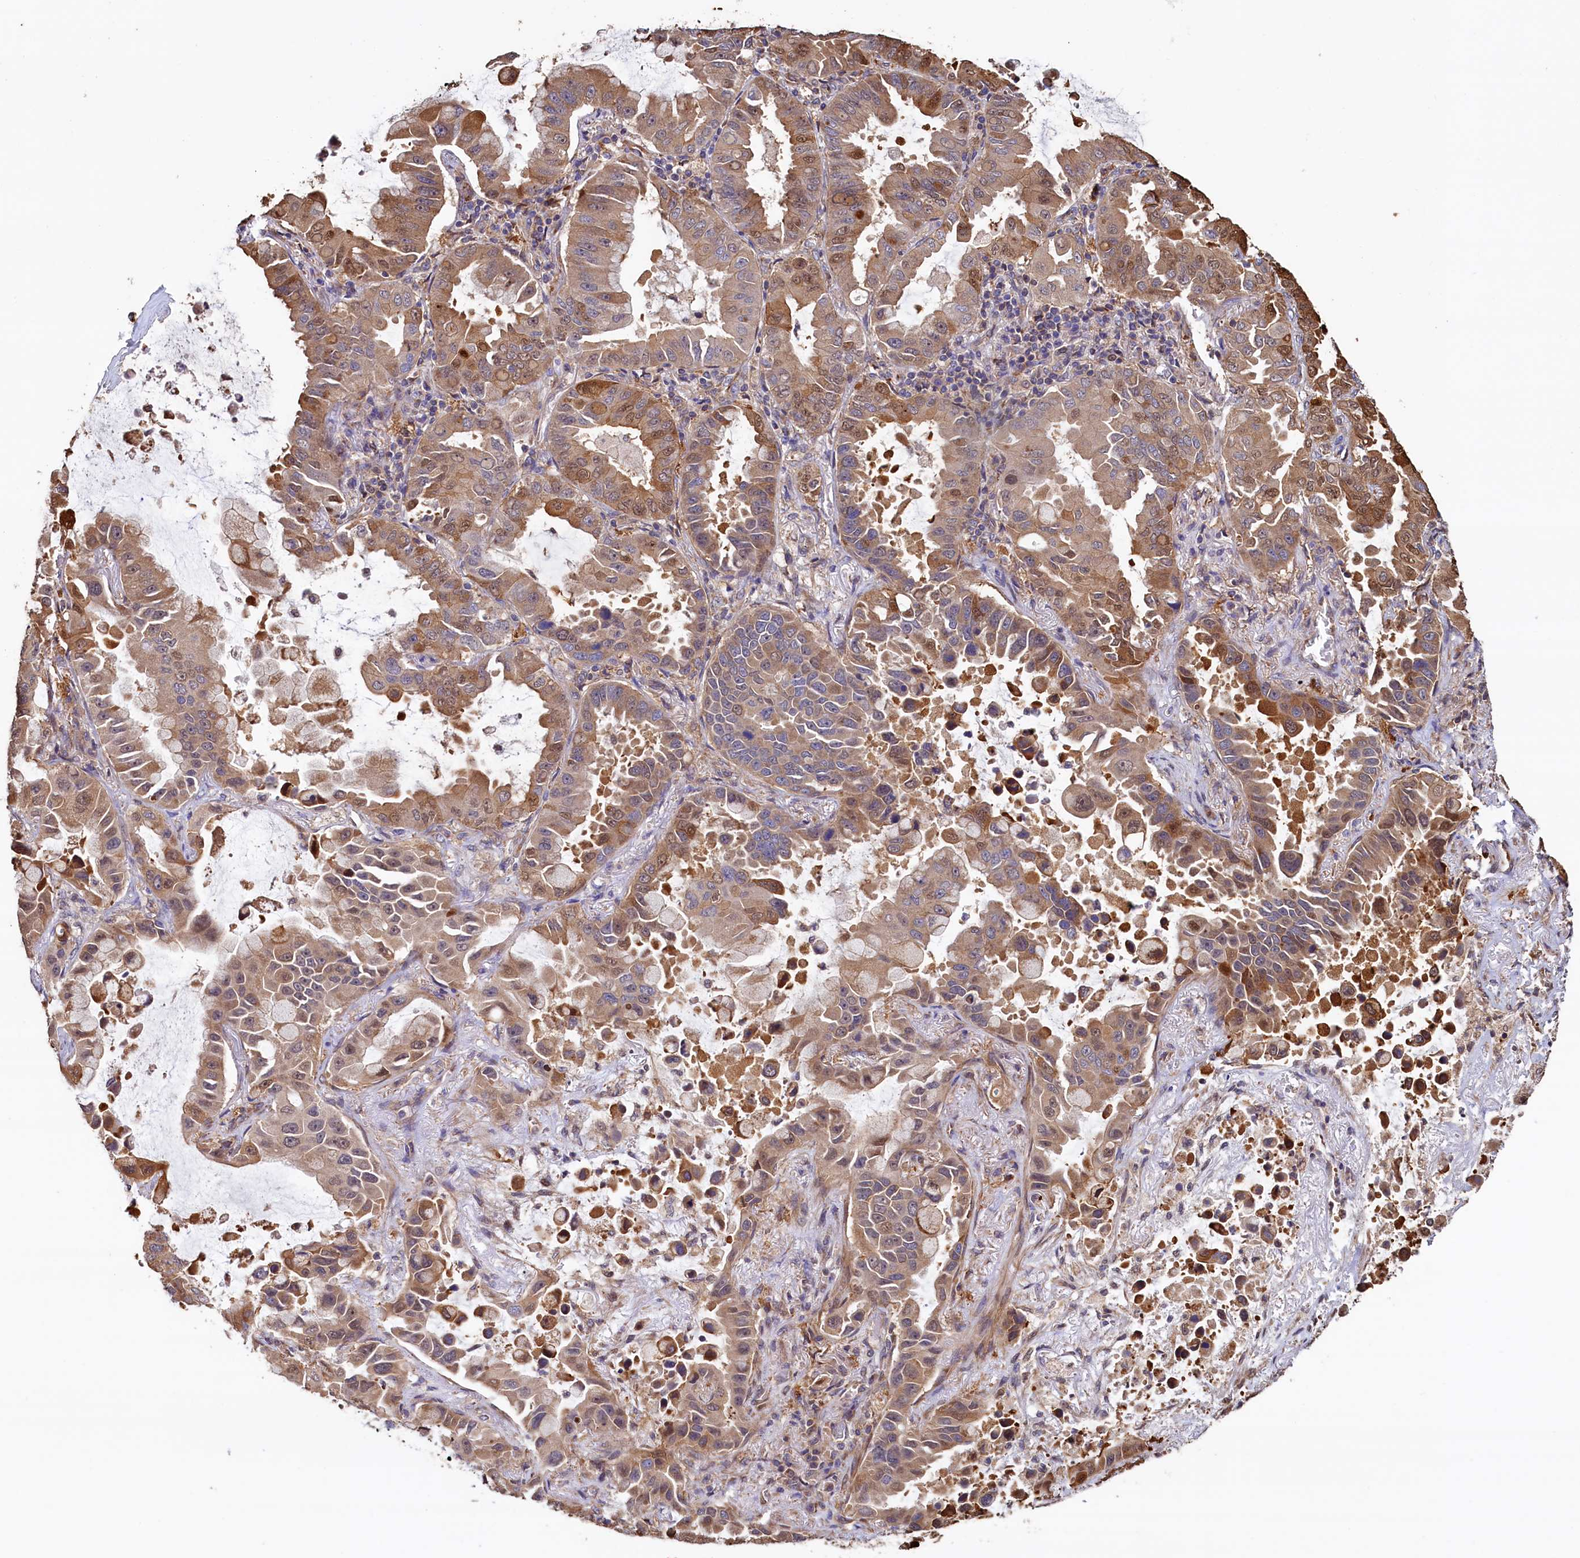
{"staining": {"intensity": "moderate", "quantity": "25%-75%", "location": "cytoplasmic/membranous"}, "tissue": "lung cancer", "cell_type": "Tumor cells", "image_type": "cancer", "snomed": [{"axis": "morphology", "description": "Adenocarcinoma, NOS"}, {"axis": "topography", "description": "Lung"}], "caption": "Adenocarcinoma (lung) tissue exhibits moderate cytoplasmic/membranous expression in about 25%-75% of tumor cells", "gene": "ATXN2L", "patient": {"sex": "male", "age": 64}}